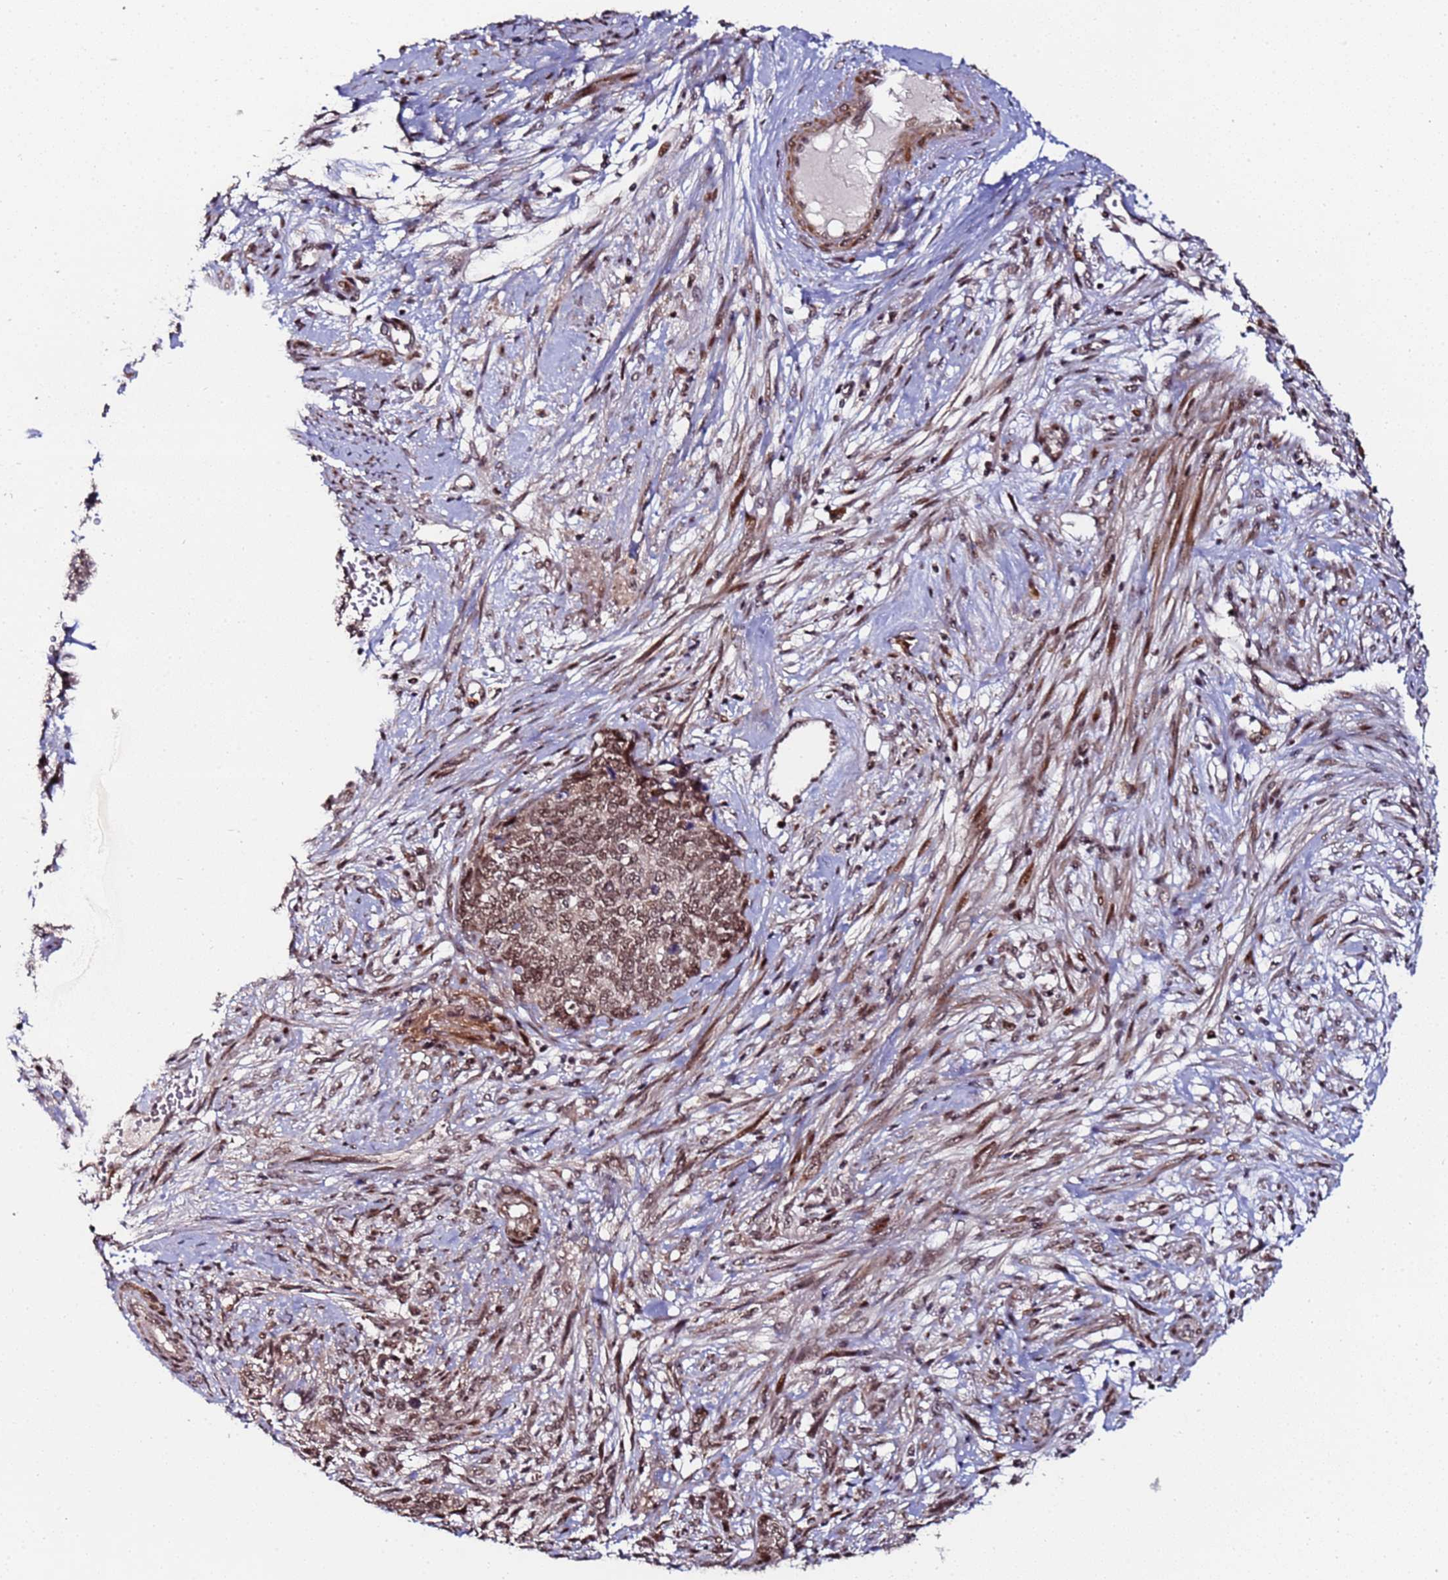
{"staining": {"intensity": "moderate", "quantity": ">75%", "location": "nuclear"}, "tissue": "cervical cancer", "cell_type": "Tumor cells", "image_type": "cancer", "snomed": [{"axis": "morphology", "description": "Squamous cell carcinoma, NOS"}, {"axis": "topography", "description": "Cervix"}], "caption": "Human cervical squamous cell carcinoma stained with a protein marker shows moderate staining in tumor cells.", "gene": "PPM1H", "patient": {"sex": "female", "age": 63}}